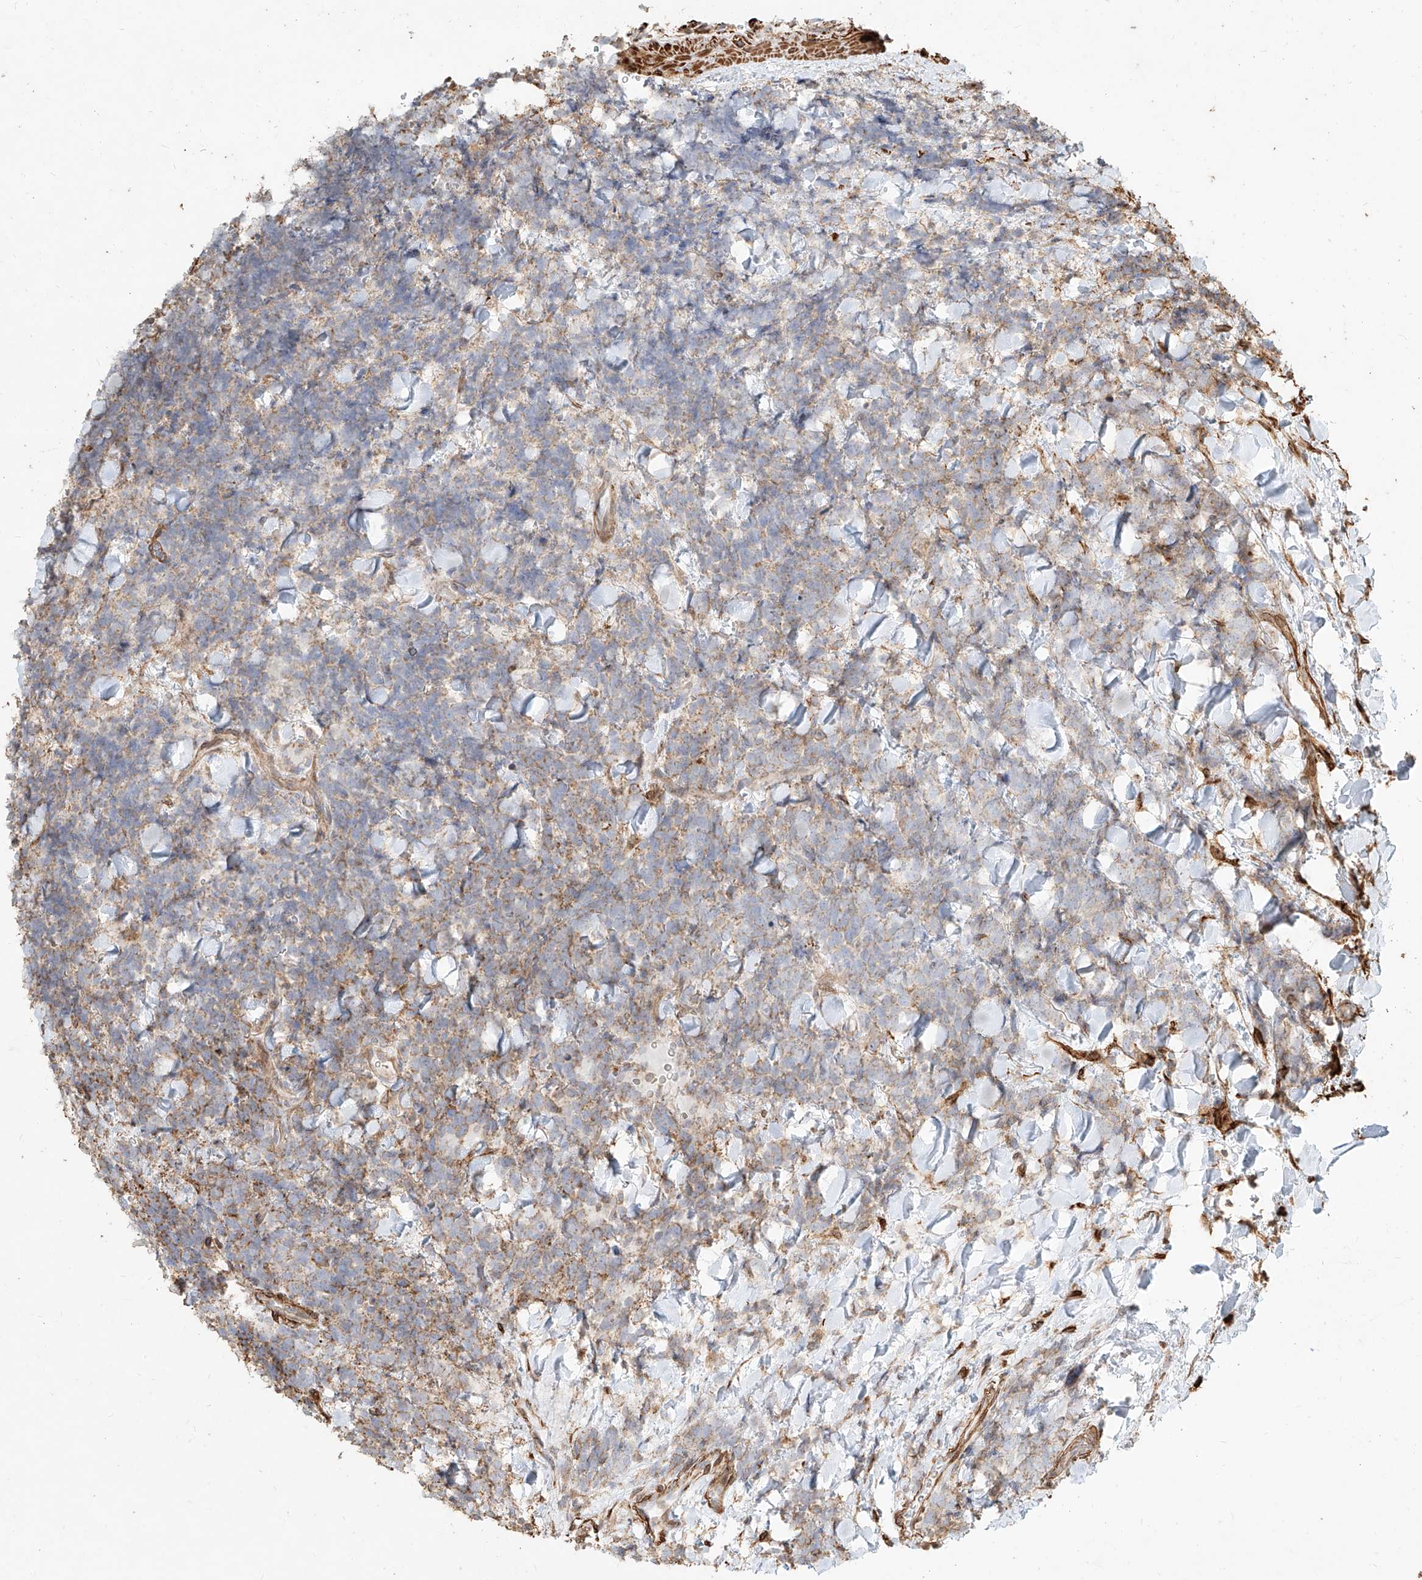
{"staining": {"intensity": "weak", "quantity": "25%-75%", "location": "cytoplasmic/membranous"}, "tissue": "urothelial cancer", "cell_type": "Tumor cells", "image_type": "cancer", "snomed": [{"axis": "morphology", "description": "Urothelial carcinoma, High grade"}, {"axis": "topography", "description": "Urinary bladder"}], "caption": "Immunohistochemistry histopathology image of high-grade urothelial carcinoma stained for a protein (brown), which displays low levels of weak cytoplasmic/membranous positivity in about 25%-75% of tumor cells.", "gene": "MTX2", "patient": {"sex": "female", "age": 82}}